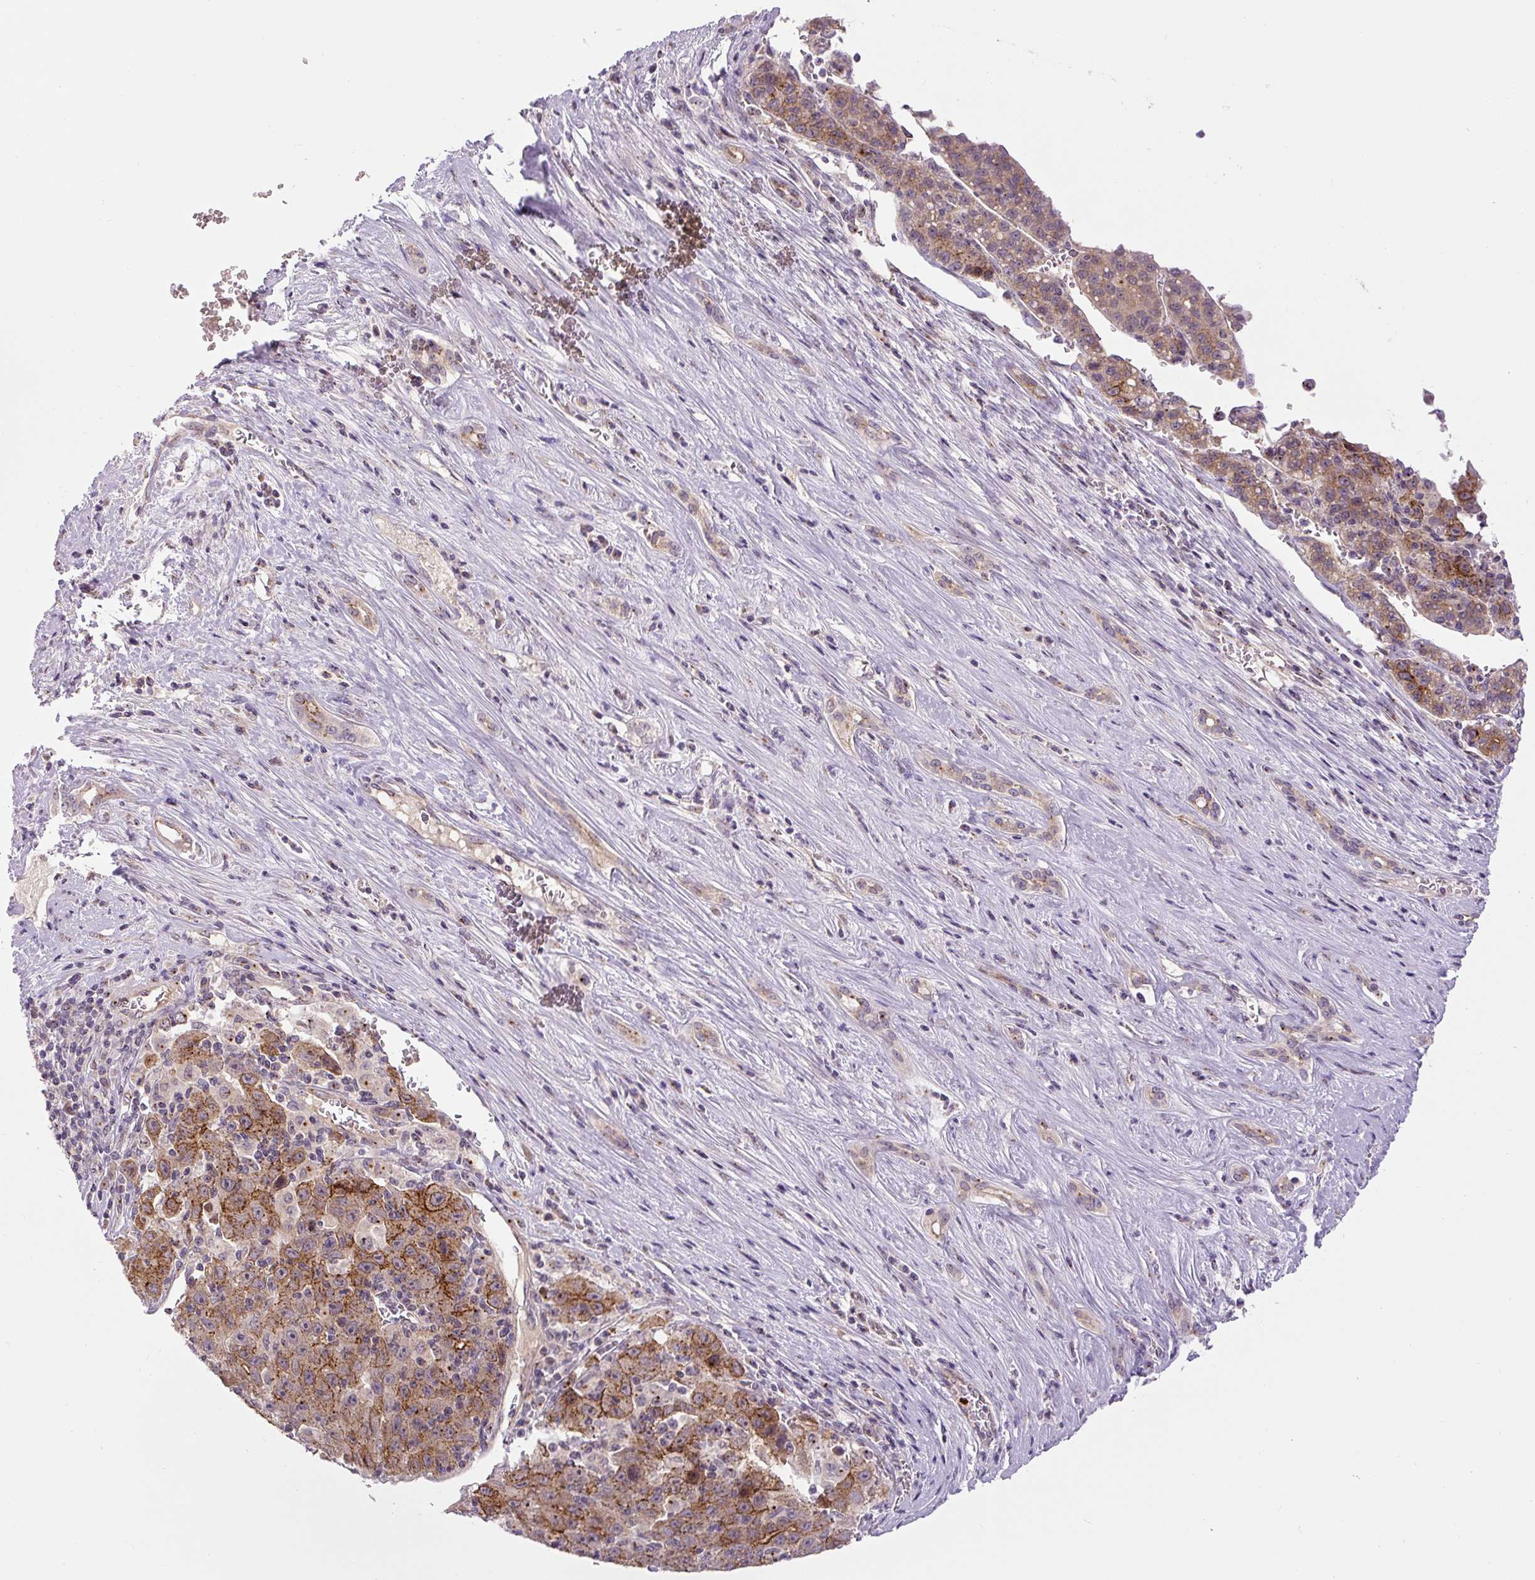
{"staining": {"intensity": "moderate", "quantity": ">75%", "location": "cytoplasmic/membranous"}, "tissue": "liver cancer", "cell_type": "Tumor cells", "image_type": "cancer", "snomed": [{"axis": "morphology", "description": "Carcinoma, Hepatocellular, NOS"}, {"axis": "topography", "description": "Liver"}], "caption": "Tumor cells demonstrate moderate cytoplasmic/membranous expression in approximately >75% of cells in hepatocellular carcinoma (liver).", "gene": "PCM1", "patient": {"sex": "female", "age": 53}}